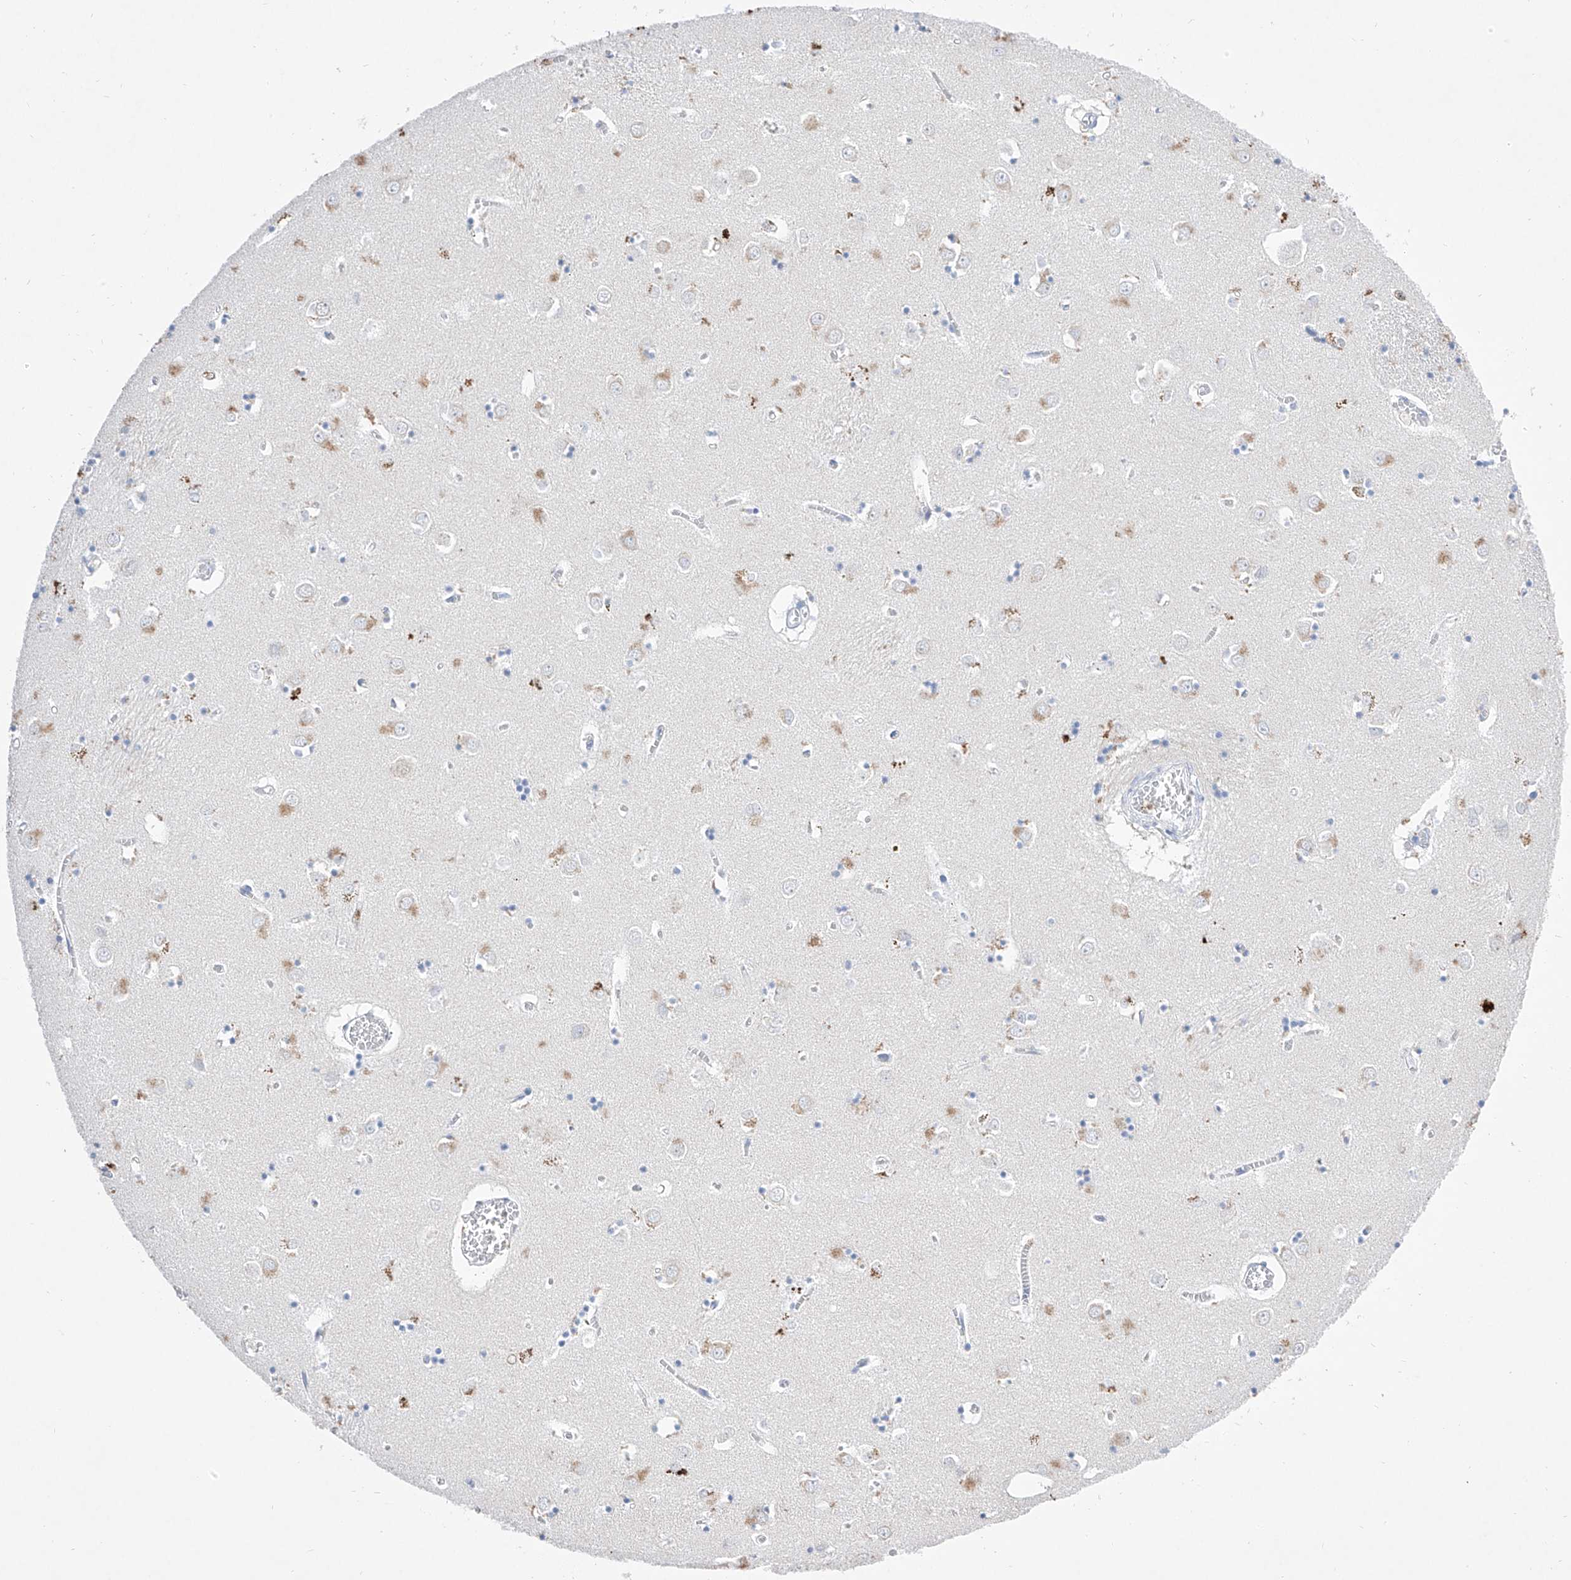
{"staining": {"intensity": "weak", "quantity": "<25%", "location": "cytoplasmic/membranous"}, "tissue": "caudate", "cell_type": "Glial cells", "image_type": "normal", "snomed": [{"axis": "morphology", "description": "Normal tissue, NOS"}, {"axis": "topography", "description": "Lateral ventricle wall"}], "caption": "Immunohistochemistry of unremarkable human caudate shows no expression in glial cells. Brightfield microscopy of immunohistochemistry (IHC) stained with DAB (brown) and hematoxylin (blue), captured at high magnification.", "gene": "TM7SF2", "patient": {"sex": "male", "age": 70}}